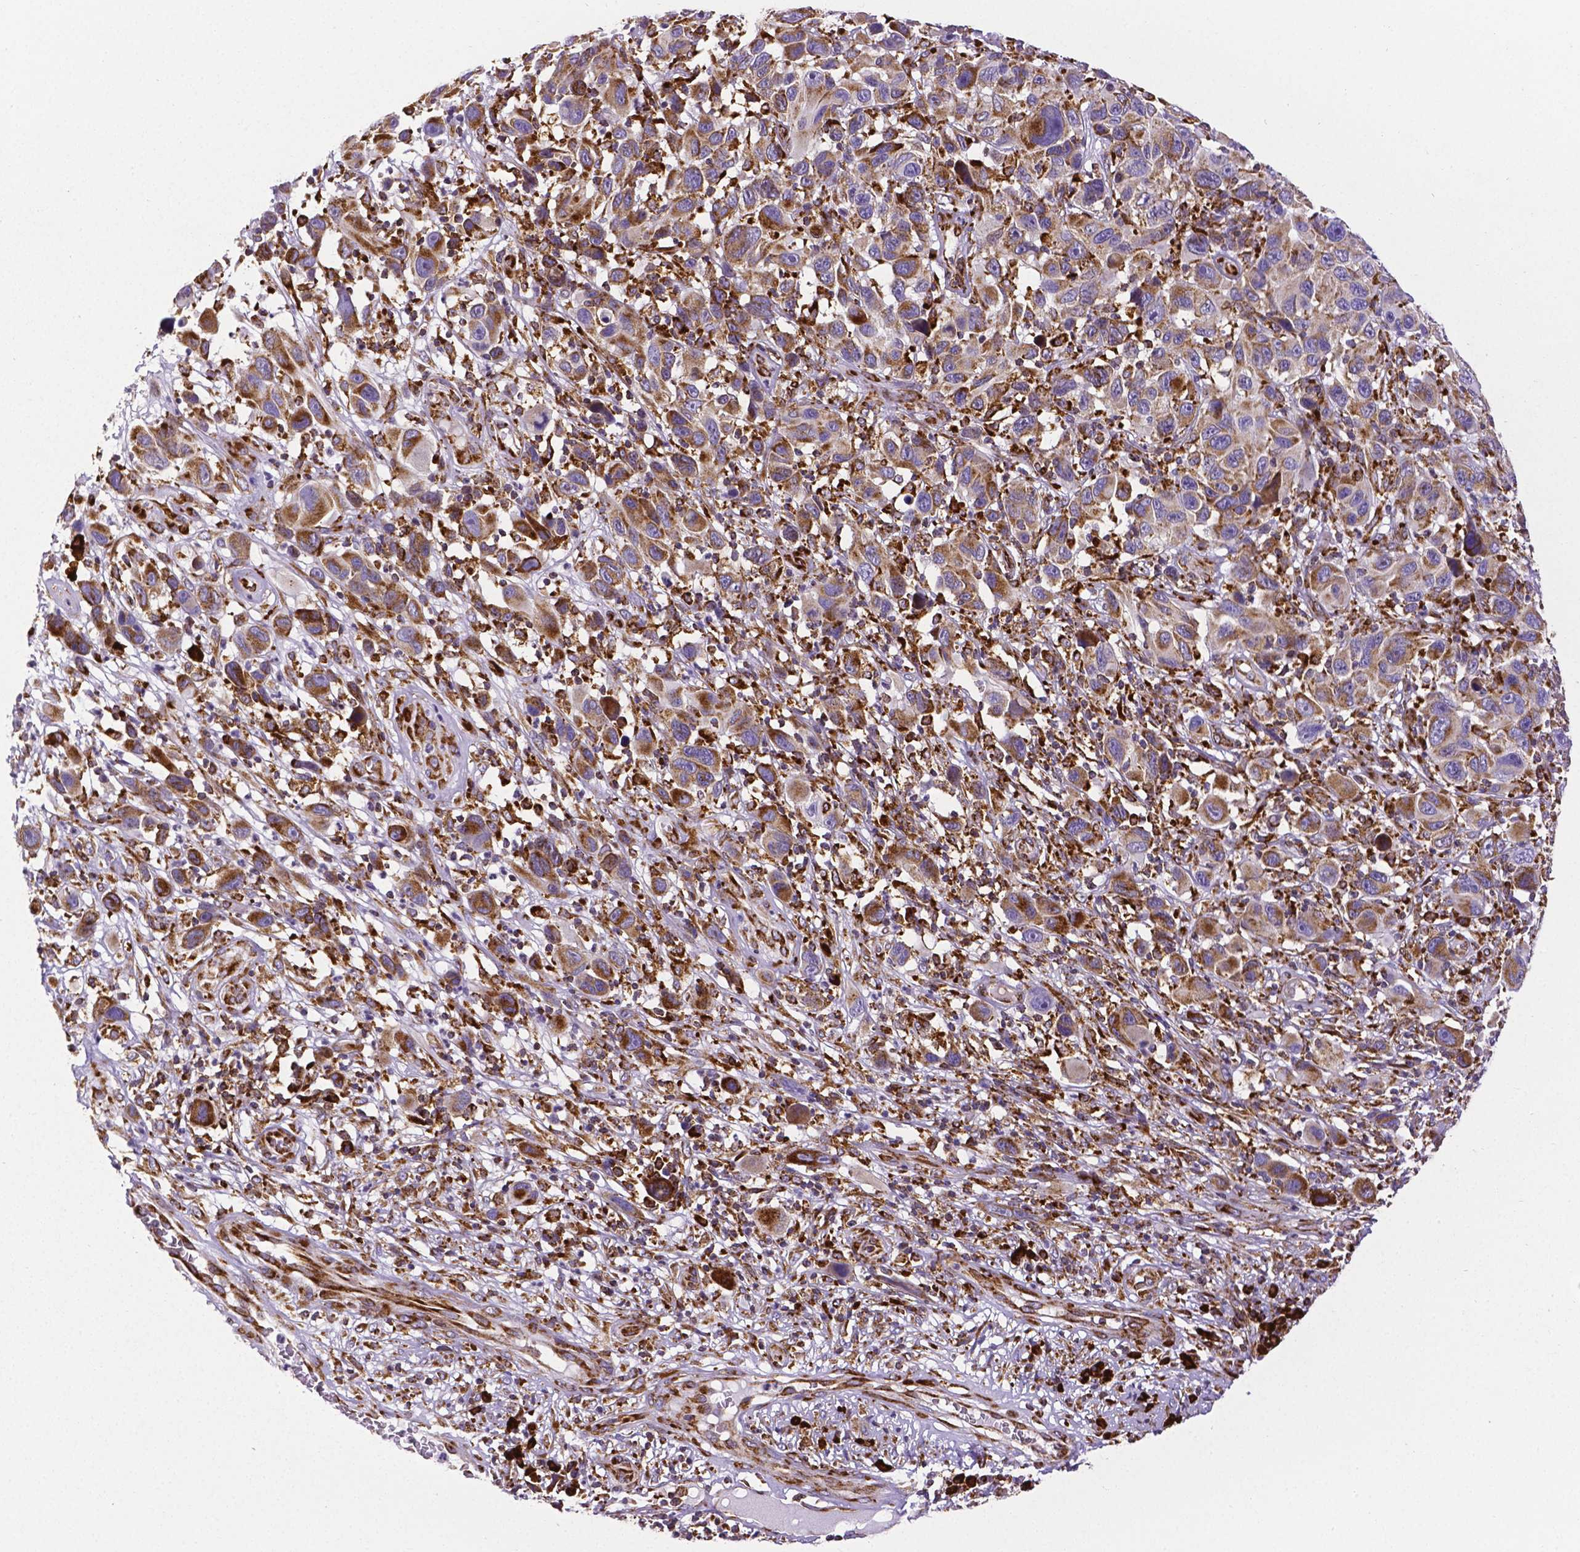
{"staining": {"intensity": "moderate", "quantity": ">75%", "location": "cytoplasmic/membranous"}, "tissue": "melanoma", "cell_type": "Tumor cells", "image_type": "cancer", "snomed": [{"axis": "morphology", "description": "Malignant melanoma, NOS"}, {"axis": "topography", "description": "Skin"}], "caption": "The immunohistochemical stain highlights moderate cytoplasmic/membranous expression in tumor cells of melanoma tissue.", "gene": "MTDH", "patient": {"sex": "male", "age": 53}}